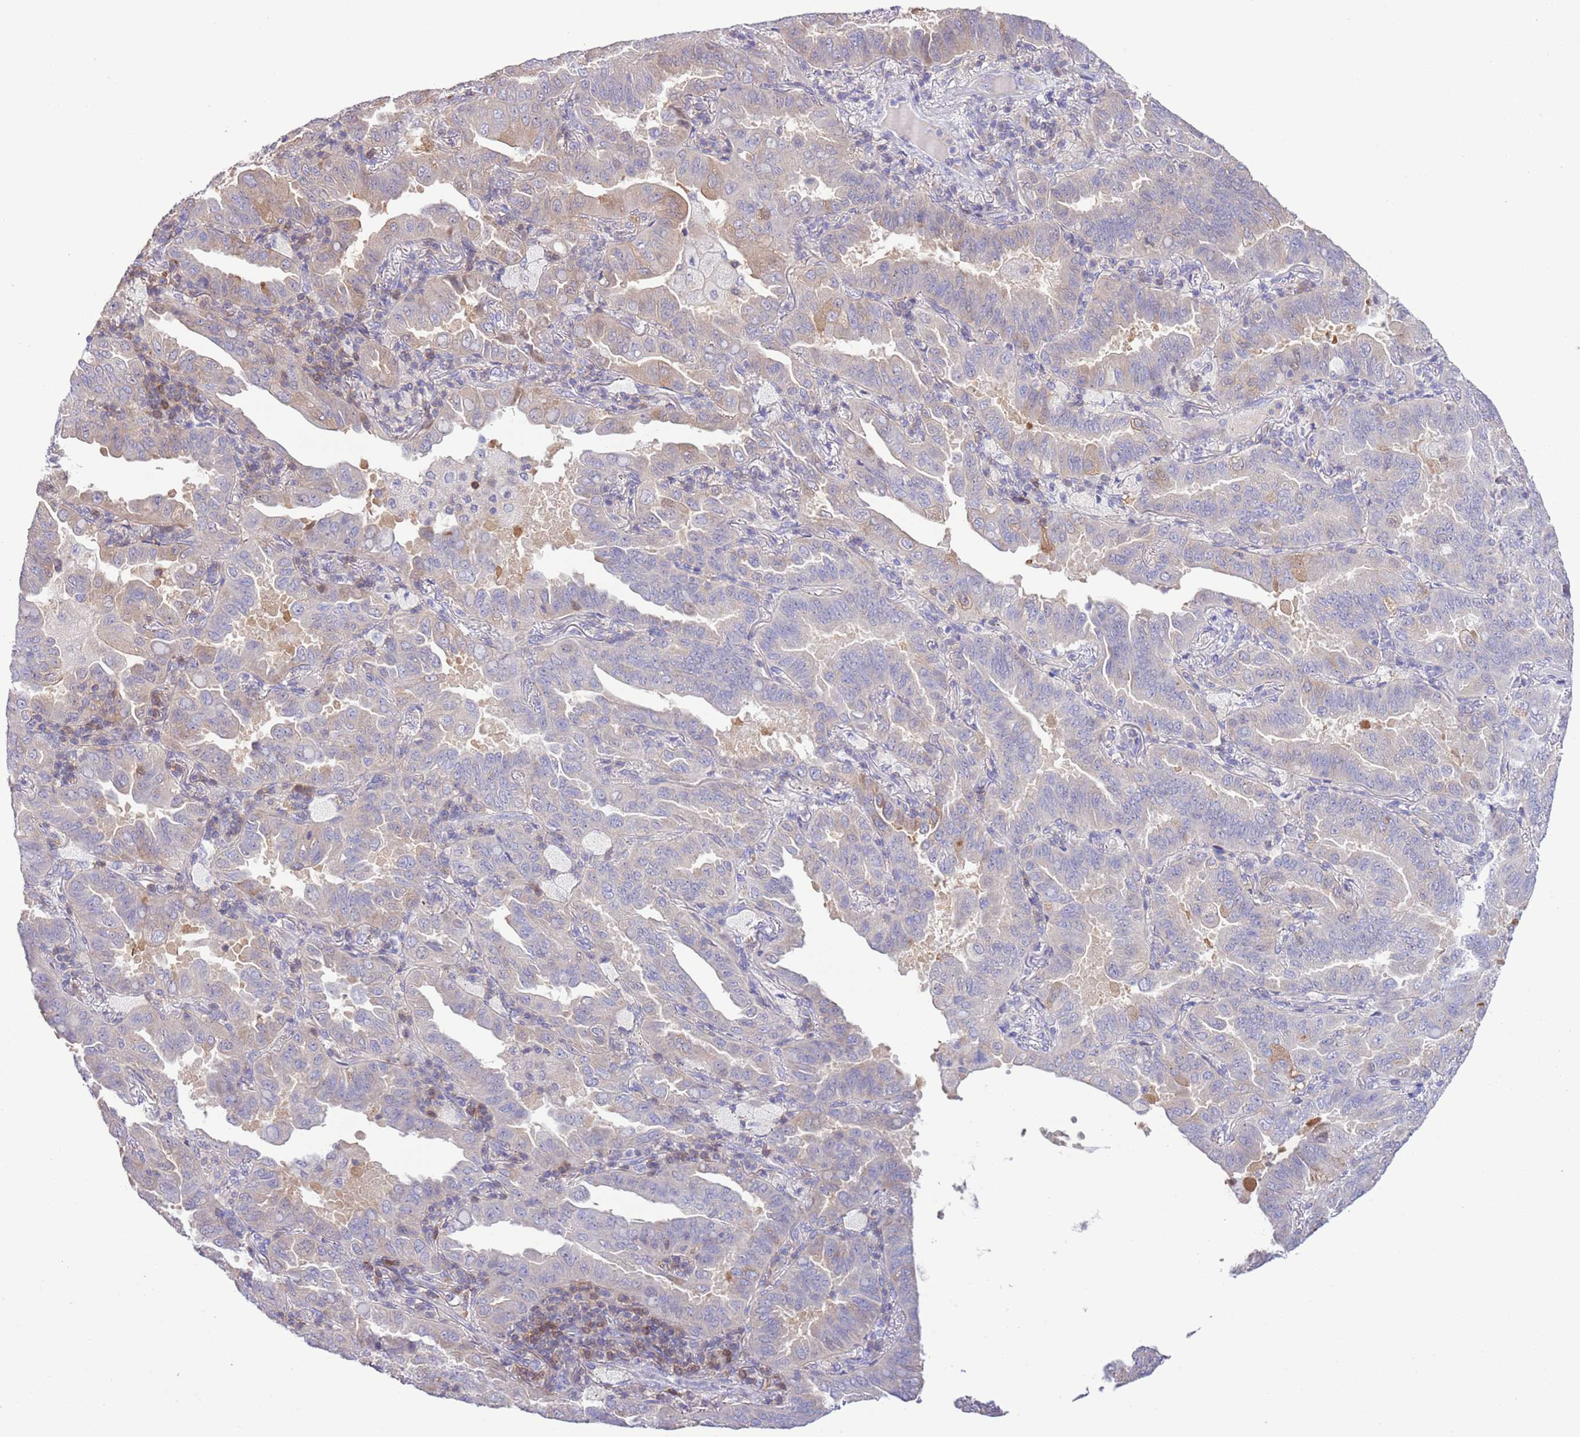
{"staining": {"intensity": "moderate", "quantity": "<25%", "location": "cytoplasmic/membranous"}, "tissue": "lung cancer", "cell_type": "Tumor cells", "image_type": "cancer", "snomed": [{"axis": "morphology", "description": "Adenocarcinoma, NOS"}, {"axis": "topography", "description": "Lung"}], "caption": "The micrograph demonstrates immunohistochemical staining of lung adenocarcinoma. There is moderate cytoplasmic/membranous staining is present in approximately <25% of tumor cells.", "gene": "PRR32", "patient": {"sex": "male", "age": 64}}